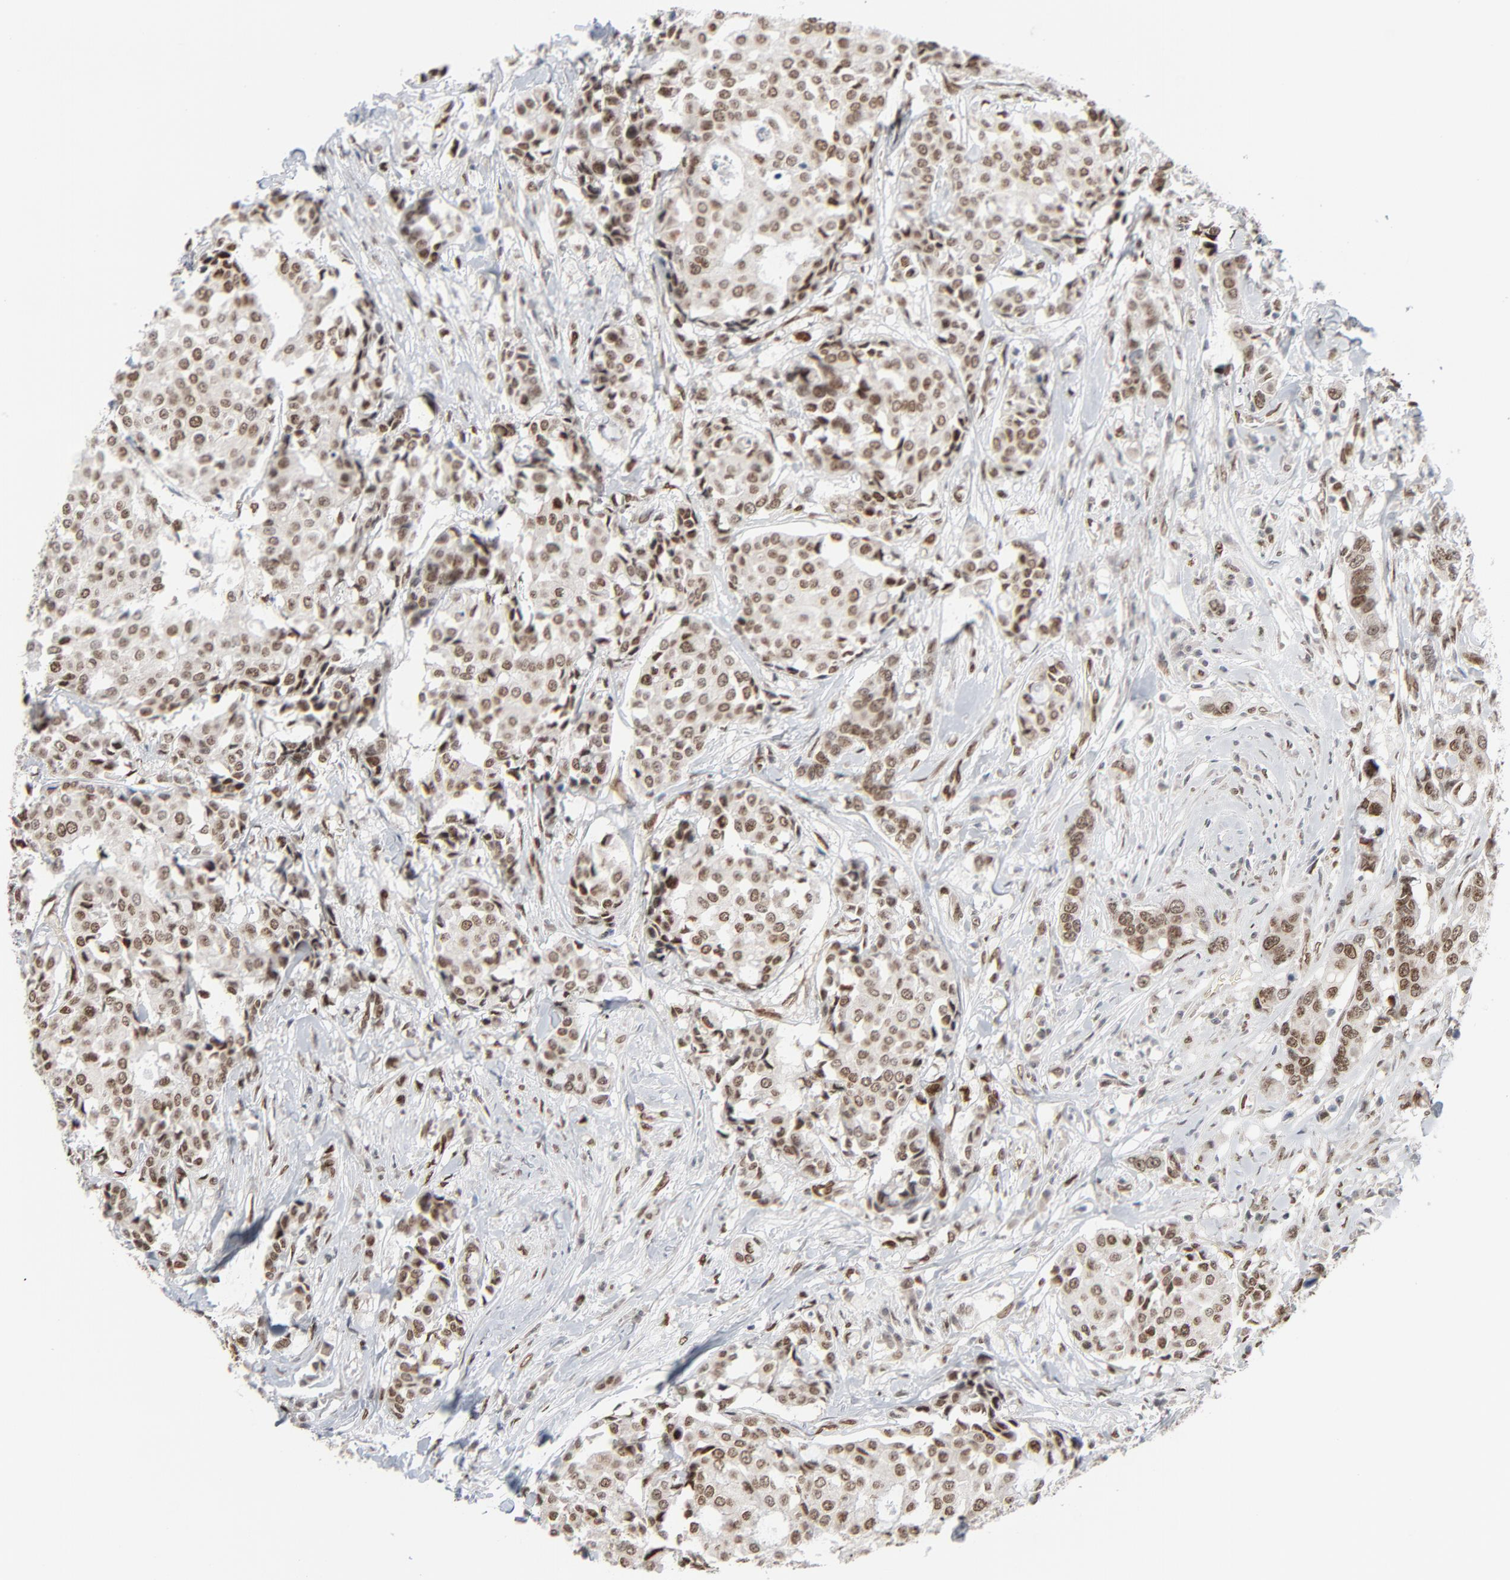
{"staining": {"intensity": "strong", "quantity": ">75%", "location": "nuclear"}, "tissue": "breast cancer", "cell_type": "Tumor cells", "image_type": "cancer", "snomed": [{"axis": "morphology", "description": "Duct carcinoma"}, {"axis": "topography", "description": "Breast"}], "caption": "High-magnification brightfield microscopy of breast cancer (invasive ductal carcinoma) stained with DAB (brown) and counterstained with hematoxylin (blue). tumor cells exhibit strong nuclear staining is seen in approximately>75% of cells. (IHC, brightfield microscopy, high magnification).", "gene": "CUX1", "patient": {"sex": "female", "age": 27}}